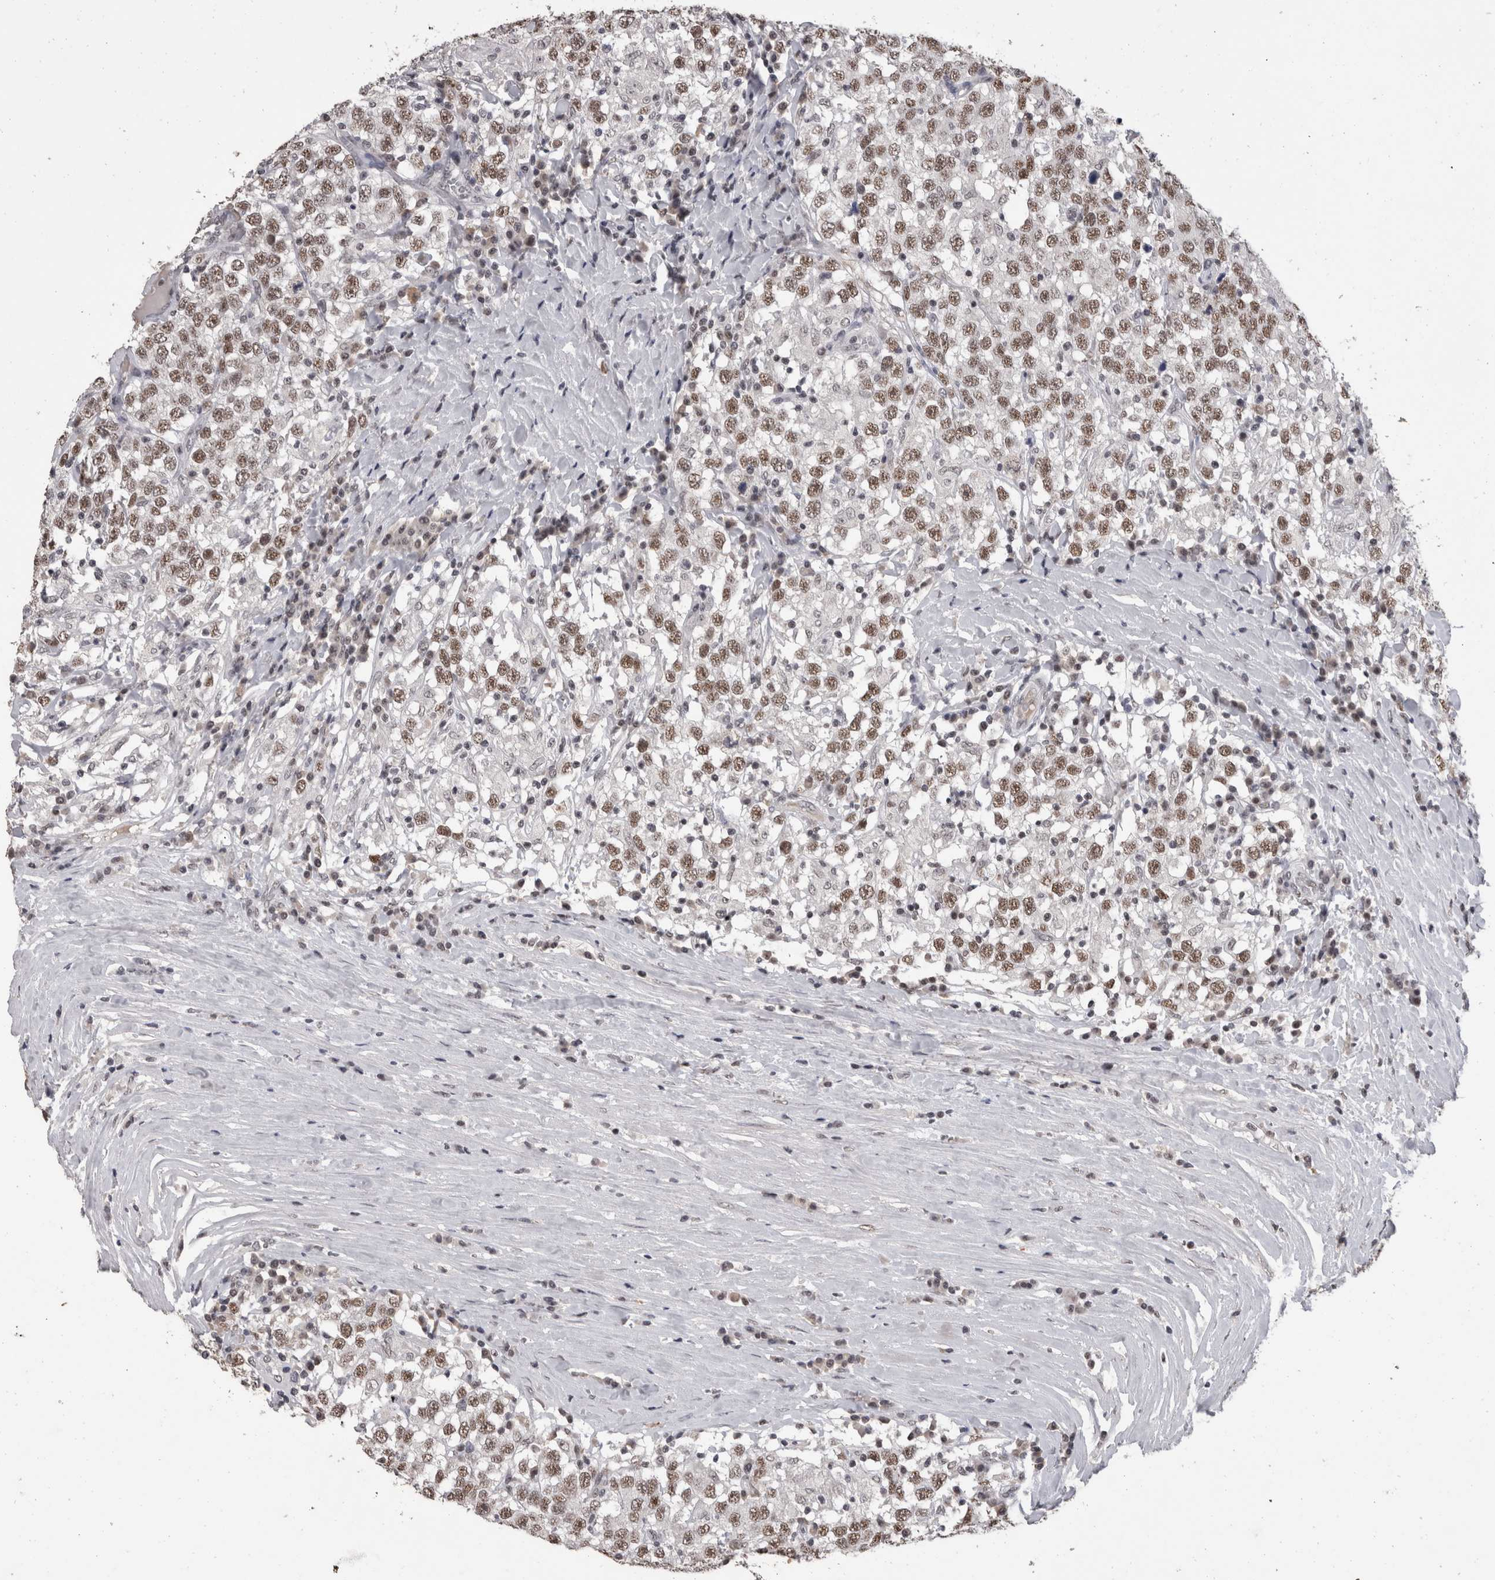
{"staining": {"intensity": "moderate", "quantity": ">75%", "location": "nuclear"}, "tissue": "testis cancer", "cell_type": "Tumor cells", "image_type": "cancer", "snomed": [{"axis": "morphology", "description": "Seminoma, NOS"}, {"axis": "topography", "description": "Testis"}], "caption": "Tumor cells exhibit medium levels of moderate nuclear expression in about >75% of cells in human testis seminoma. The staining was performed using DAB (3,3'-diaminobenzidine) to visualize the protein expression in brown, while the nuclei were stained in blue with hematoxylin (Magnification: 20x).", "gene": "DDX17", "patient": {"sex": "male", "age": 41}}